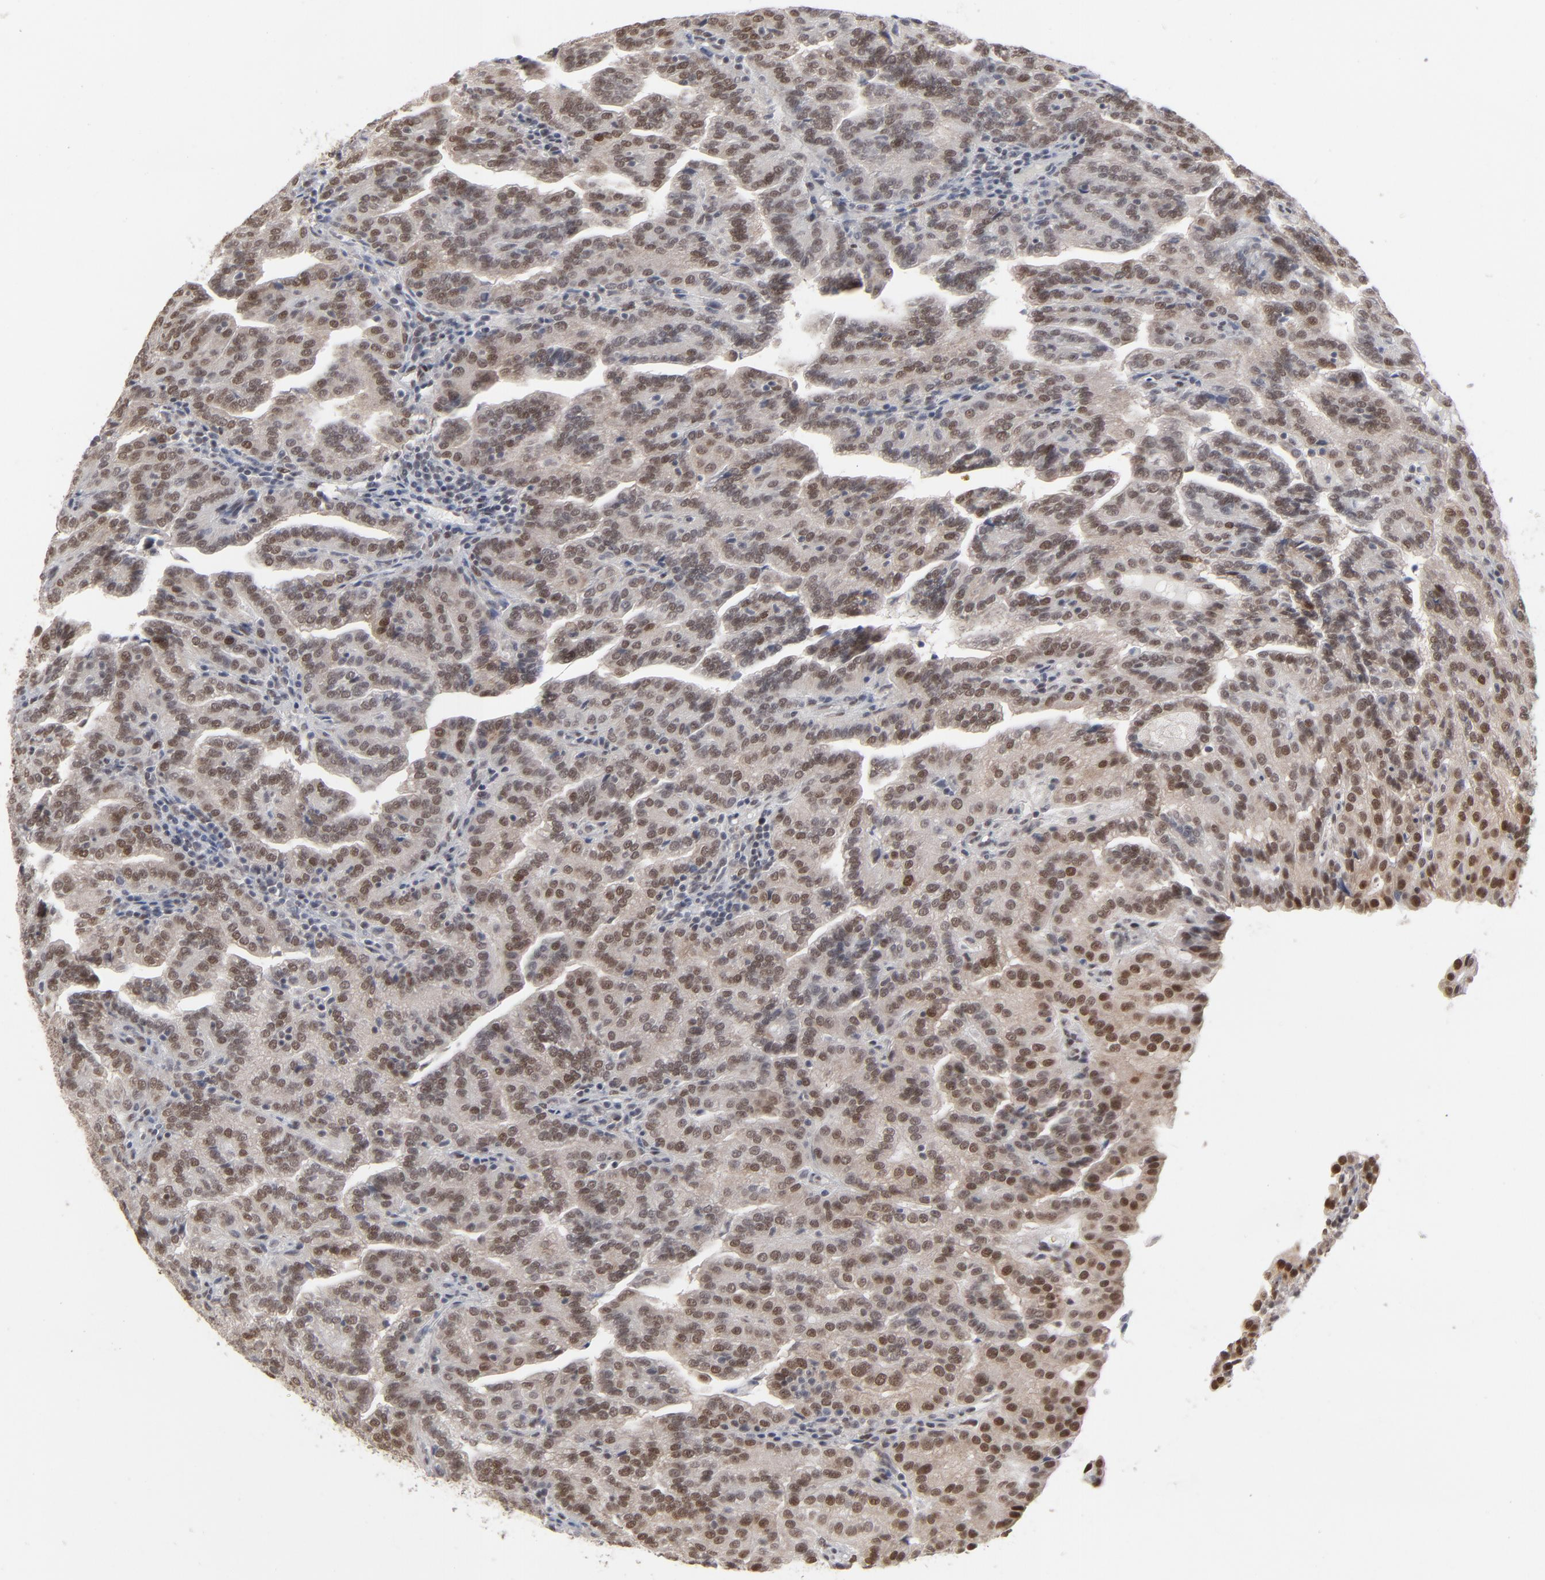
{"staining": {"intensity": "moderate", "quantity": "25%-75%", "location": "nuclear"}, "tissue": "renal cancer", "cell_type": "Tumor cells", "image_type": "cancer", "snomed": [{"axis": "morphology", "description": "Adenocarcinoma, NOS"}, {"axis": "topography", "description": "Kidney"}], "caption": "Renal cancer was stained to show a protein in brown. There is medium levels of moderate nuclear positivity in approximately 25%-75% of tumor cells. Ihc stains the protein of interest in brown and the nuclei are stained blue.", "gene": "IRF9", "patient": {"sex": "male", "age": 61}}